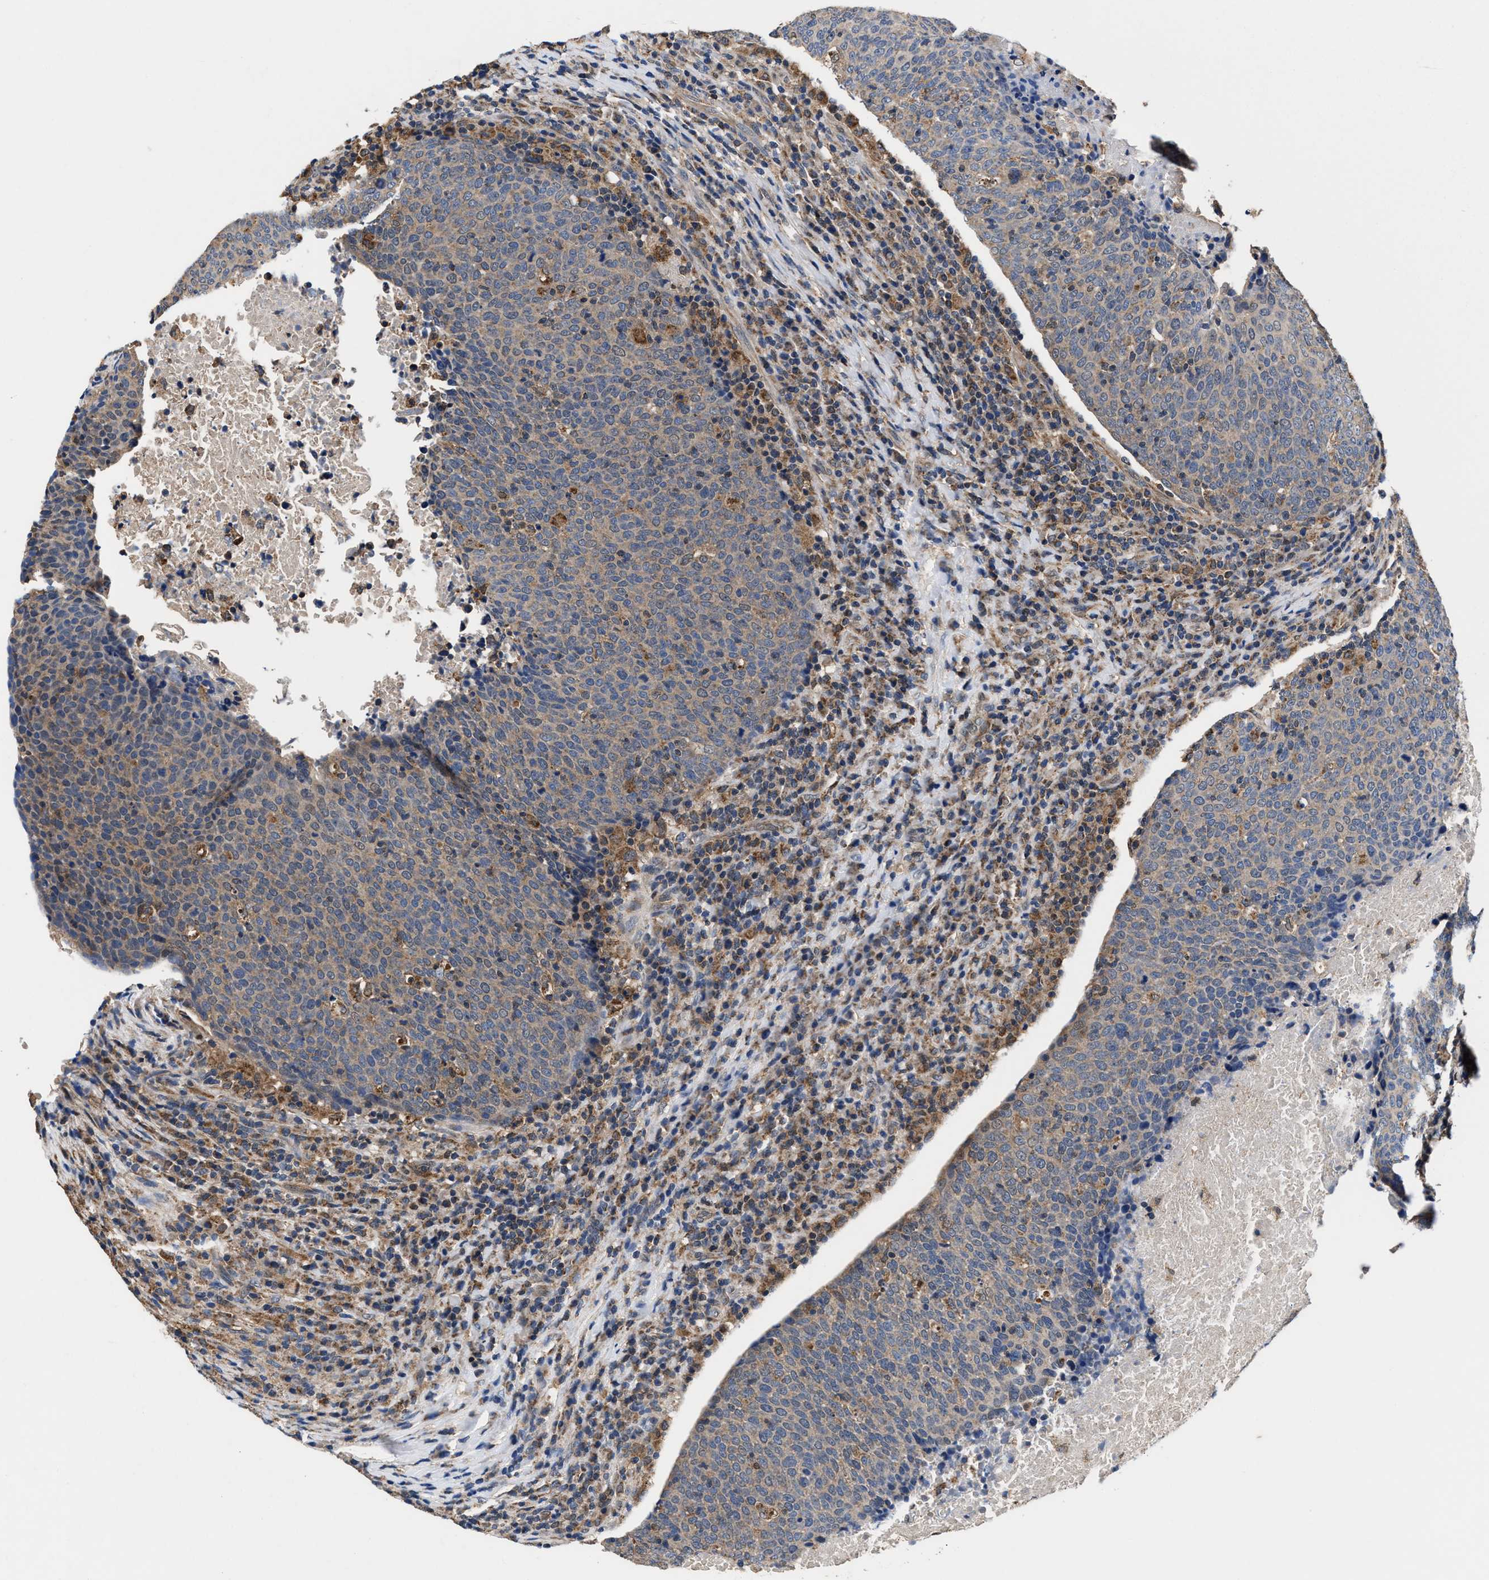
{"staining": {"intensity": "weak", "quantity": "<25%", "location": "cytoplasmic/membranous"}, "tissue": "head and neck cancer", "cell_type": "Tumor cells", "image_type": "cancer", "snomed": [{"axis": "morphology", "description": "Squamous cell carcinoma, NOS"}, {"axis": "morphology", "description": "Squamous cell carcinoma, metastatic, NOS"}, {"axis": "topography", "description": "Lymph node"}, {"axis": "topography", "description": "Head-Neck"}], "caption": "Immunohistochemistry micrograph of human metastatic squamous cell carcinoma (head and neck) stained for a protein (brown), which shows no expression in tumor cells.", "gene": "ACLY", "patient": {"sex": "male", "age": 62}}